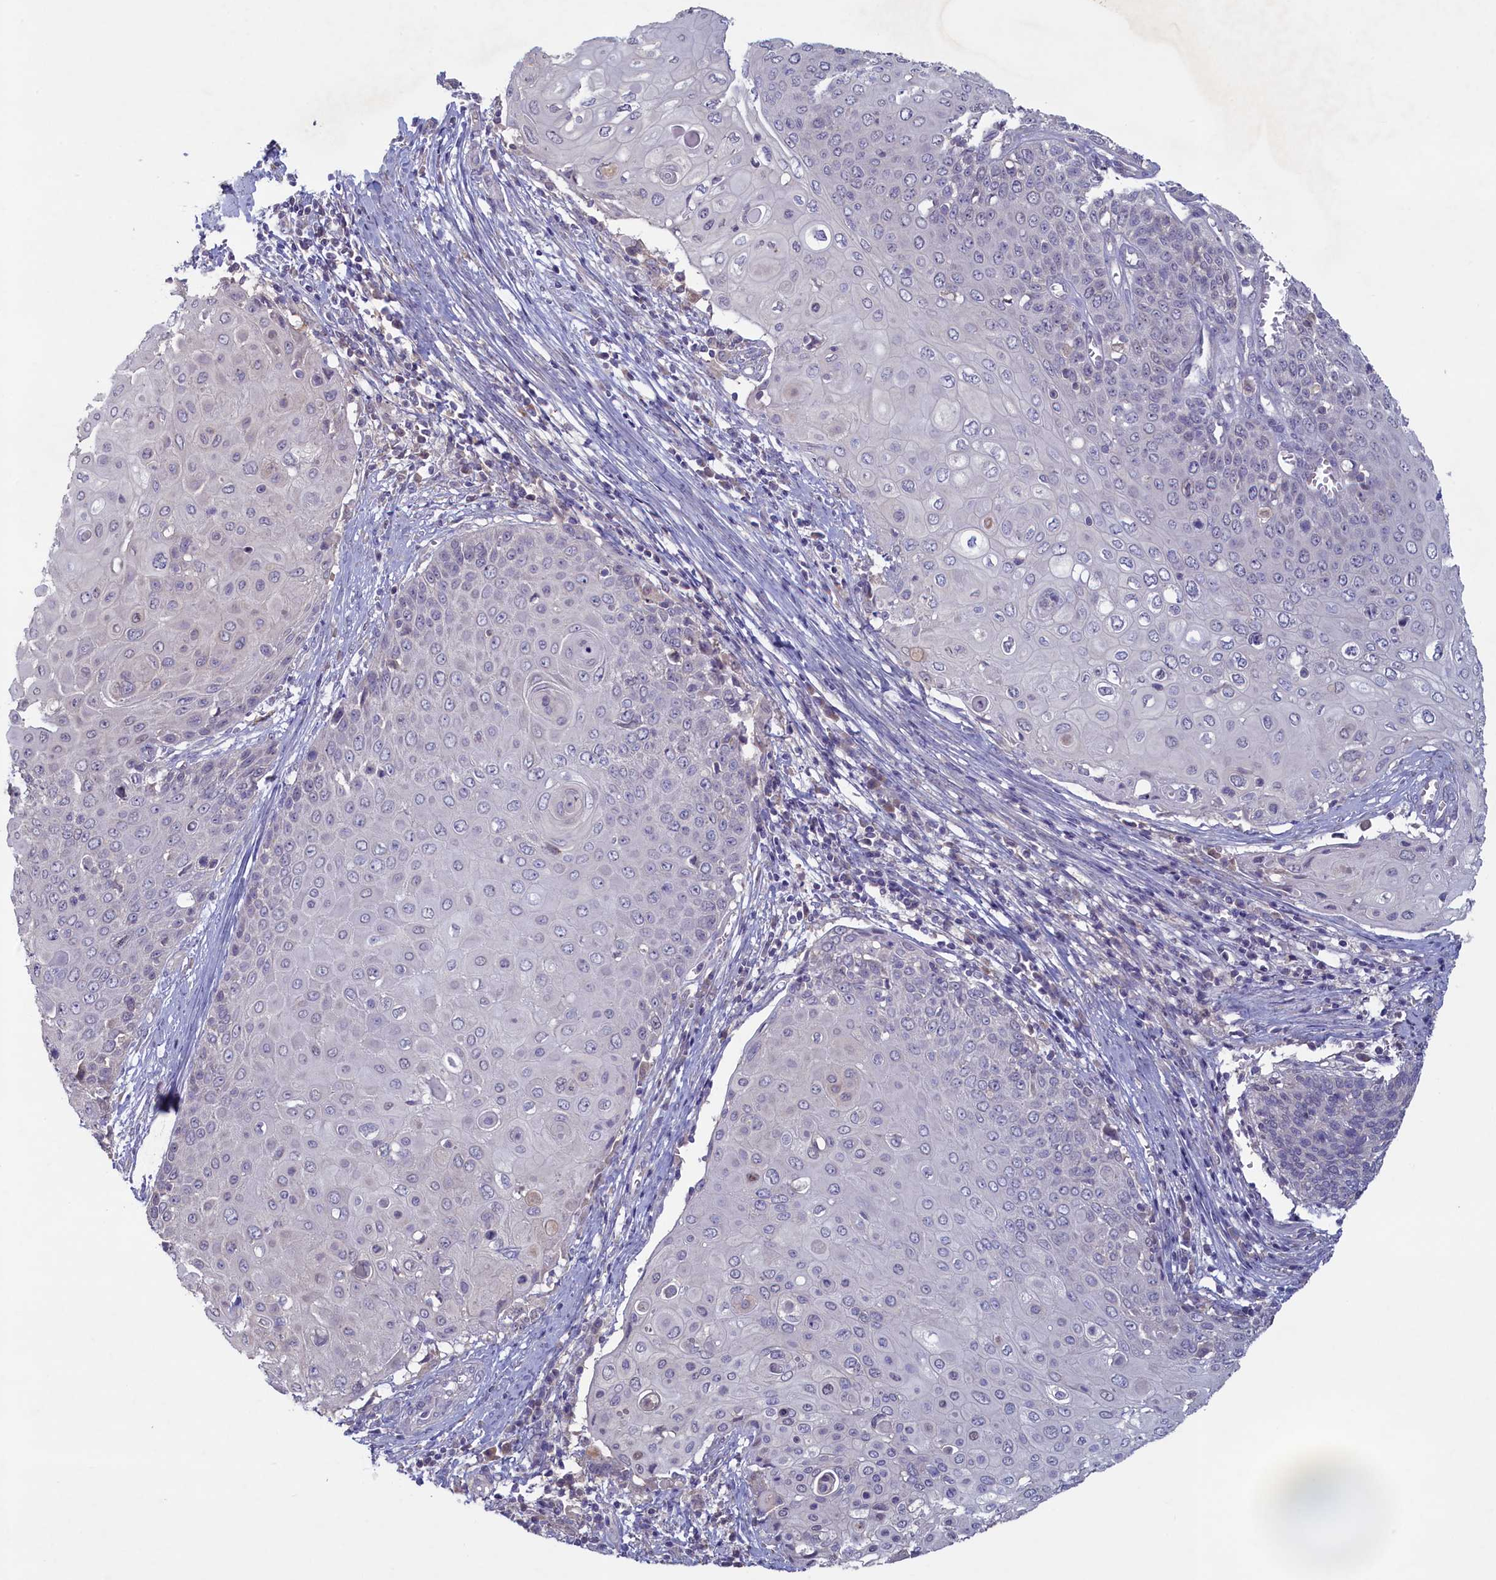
{"staining": {"intensity": "negative", "quantity": "none", "location": "none"}, "tissue": "cervical cancer", "cell_type": "Tumor cells", "image_type": "cancer", "snomed": [{"axis": "morphology", "description": "Squamous cell carcinoma, NOS"}, {"axis": "topography", "description": "Cervix"}], "caption": "Immunohistochemical staining of human cervical squamous cell carcinoma shows no significant positivity in tumor cells. (DAB IHC visualized using brightfield microscopy, high magnification).", "gene": "ATF7IP2", "patient": {"sex": "female", "age": 39}}